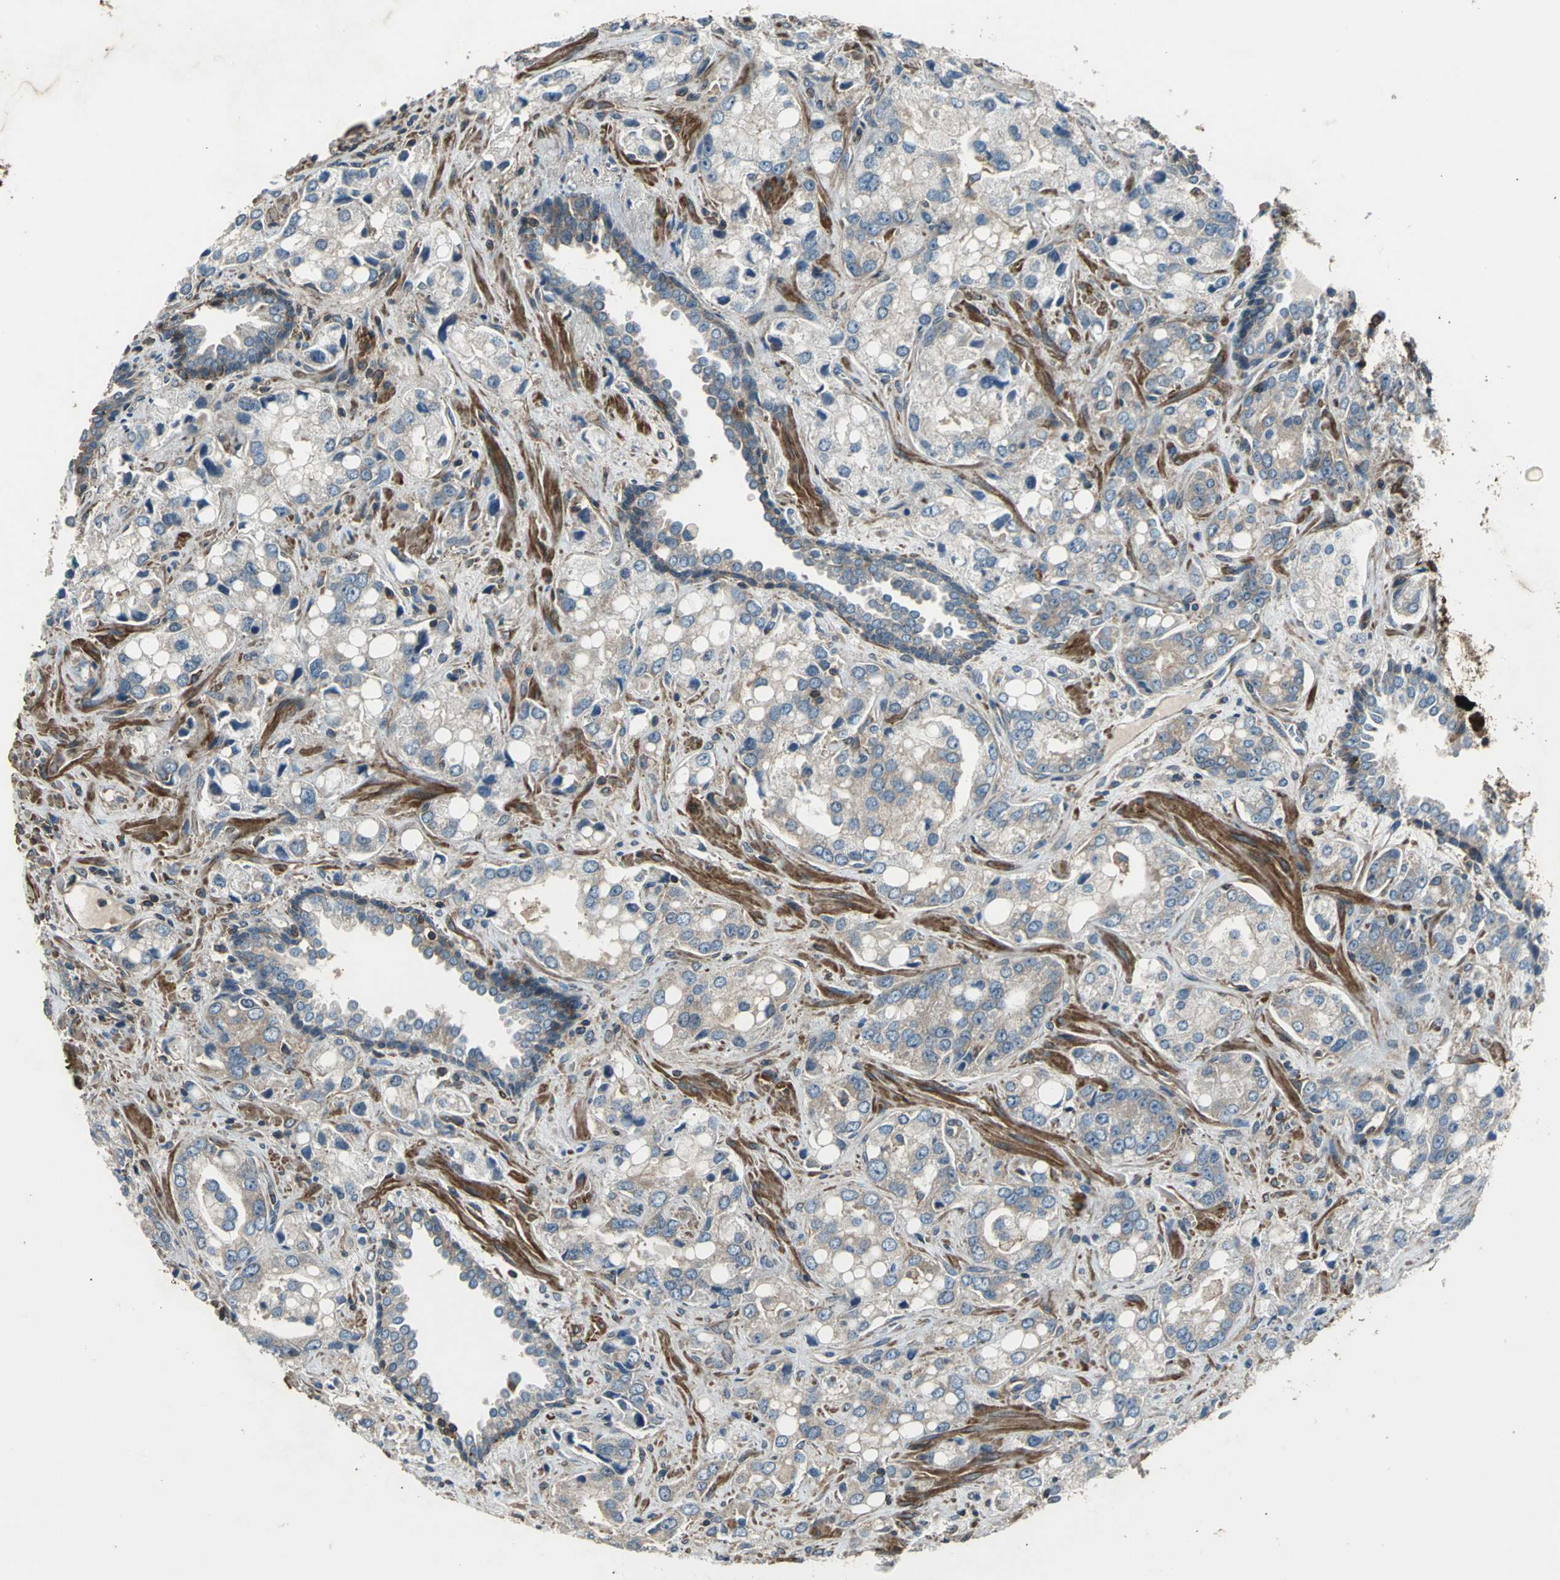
{"staining": {"intensity": "moderate", "quantity": "25%-75%", "location": "cytoplasmic/membranous"}, "tissue": "prostate cancer", "cell_type": "Tumor cells", "image_type": "cancer", "snomed": [{"axis": "morphology", "description": "Adenocarcinoma, High grade"}, {"axis": "topography", "description": "Prostate"}], "caption": "An immunohistochemistry (IHC) histopathology image of tumor tissue is shown. Protein staining in brown labels moderate cytoplasmic/membranous positivity in adenocarcinoma (high-grade) (prostate) within tumor cells.", "gene": "PARVA", "patient": {"sex": "male", "age": 67}}